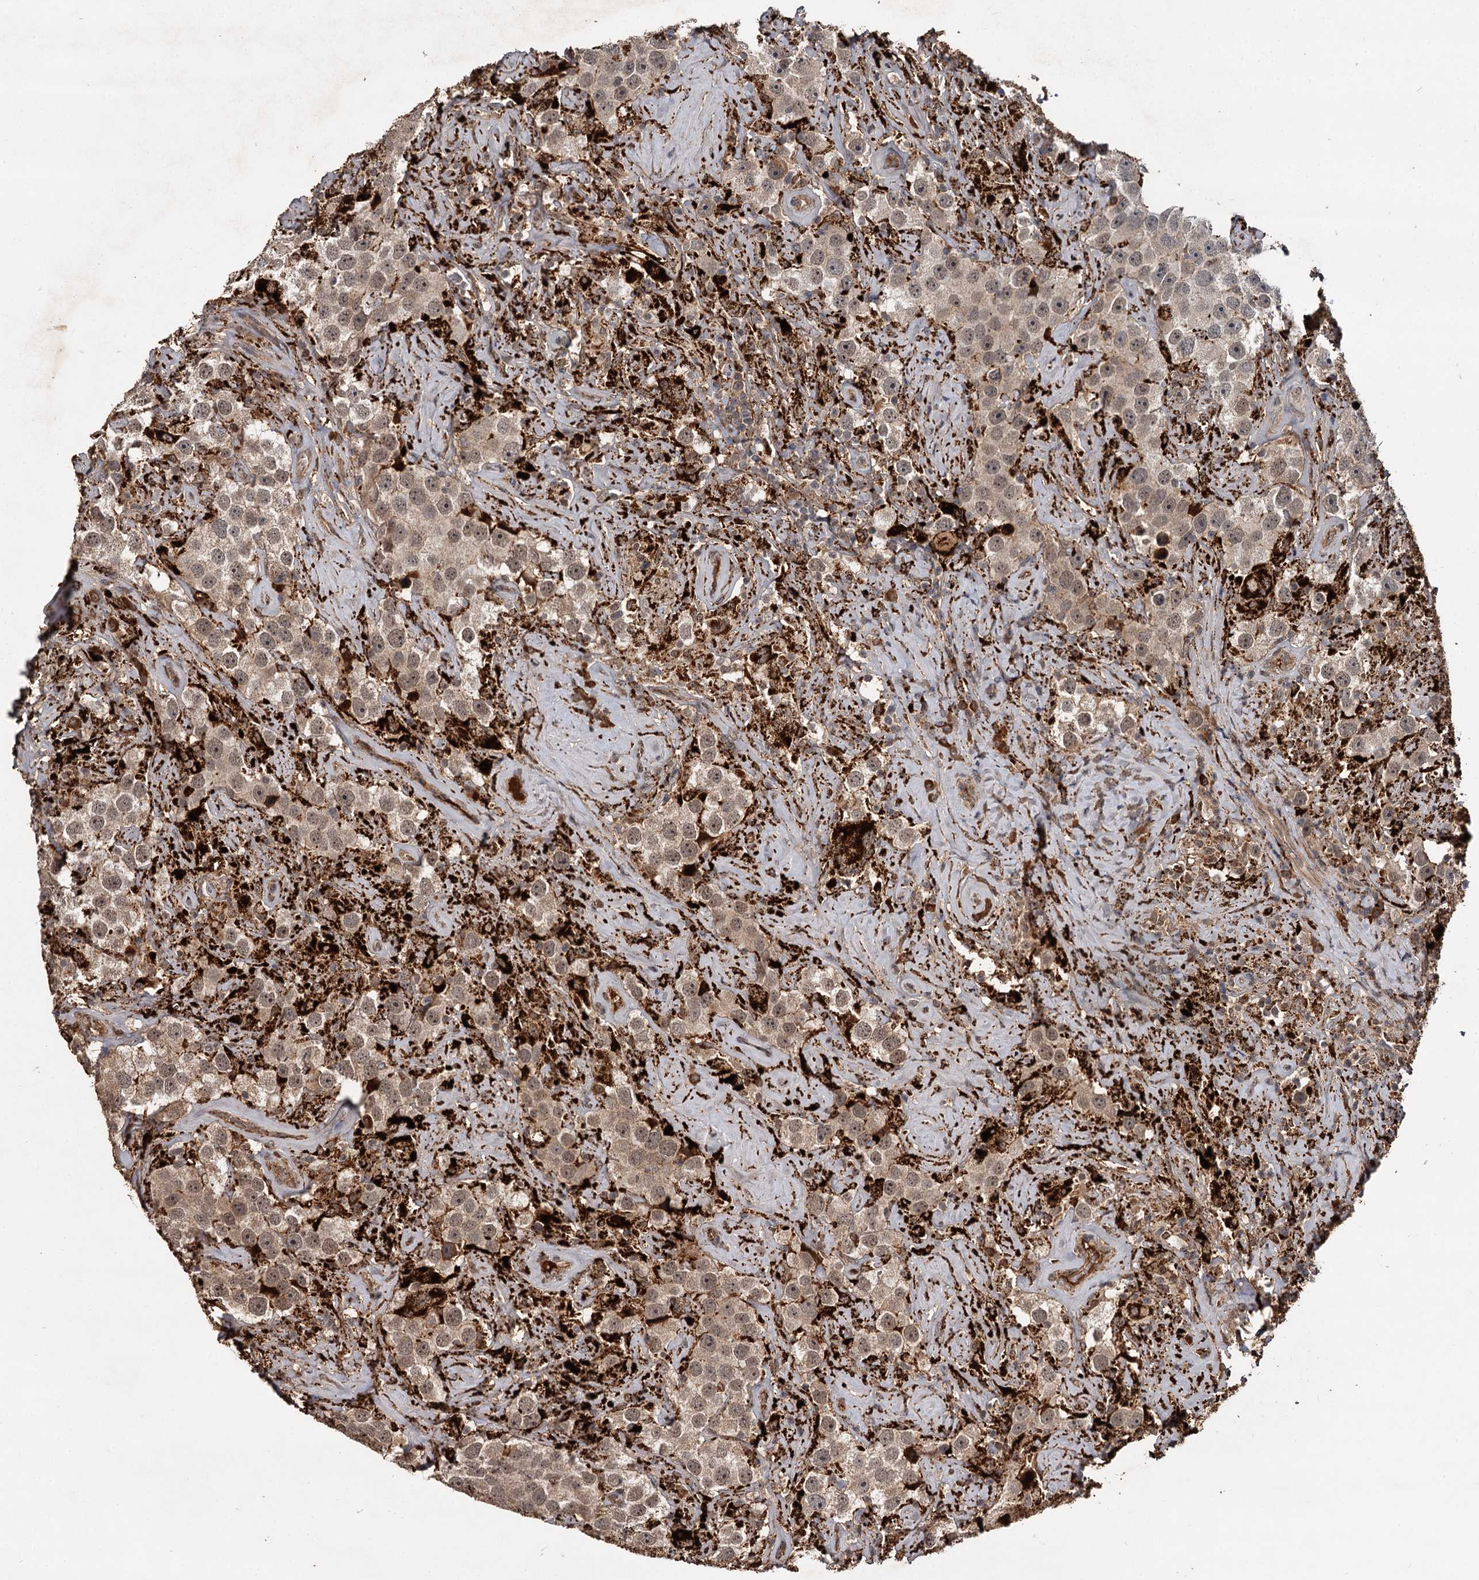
{"staining": {"intensity": "moderate", "quantity": "25%-75%", "location": "cytoplasmic/membranous"}, "tissue": "testis cancer", "cell_type": "Tumor cells", "image_type": "cancer", "snomed": [{"axis": "morphology", "description": "Seminoma, NOS"}, {"axis": "topography", "description": "Testis"}], "caption": "The histopathology image exhibits a brown stain indicating the presence of a protein in the cytoplasmic/membranous of tumor cells in testis cancer (seminoma).", "gene": "MBD6", "patient": {"sex": "male", "age": 49}}